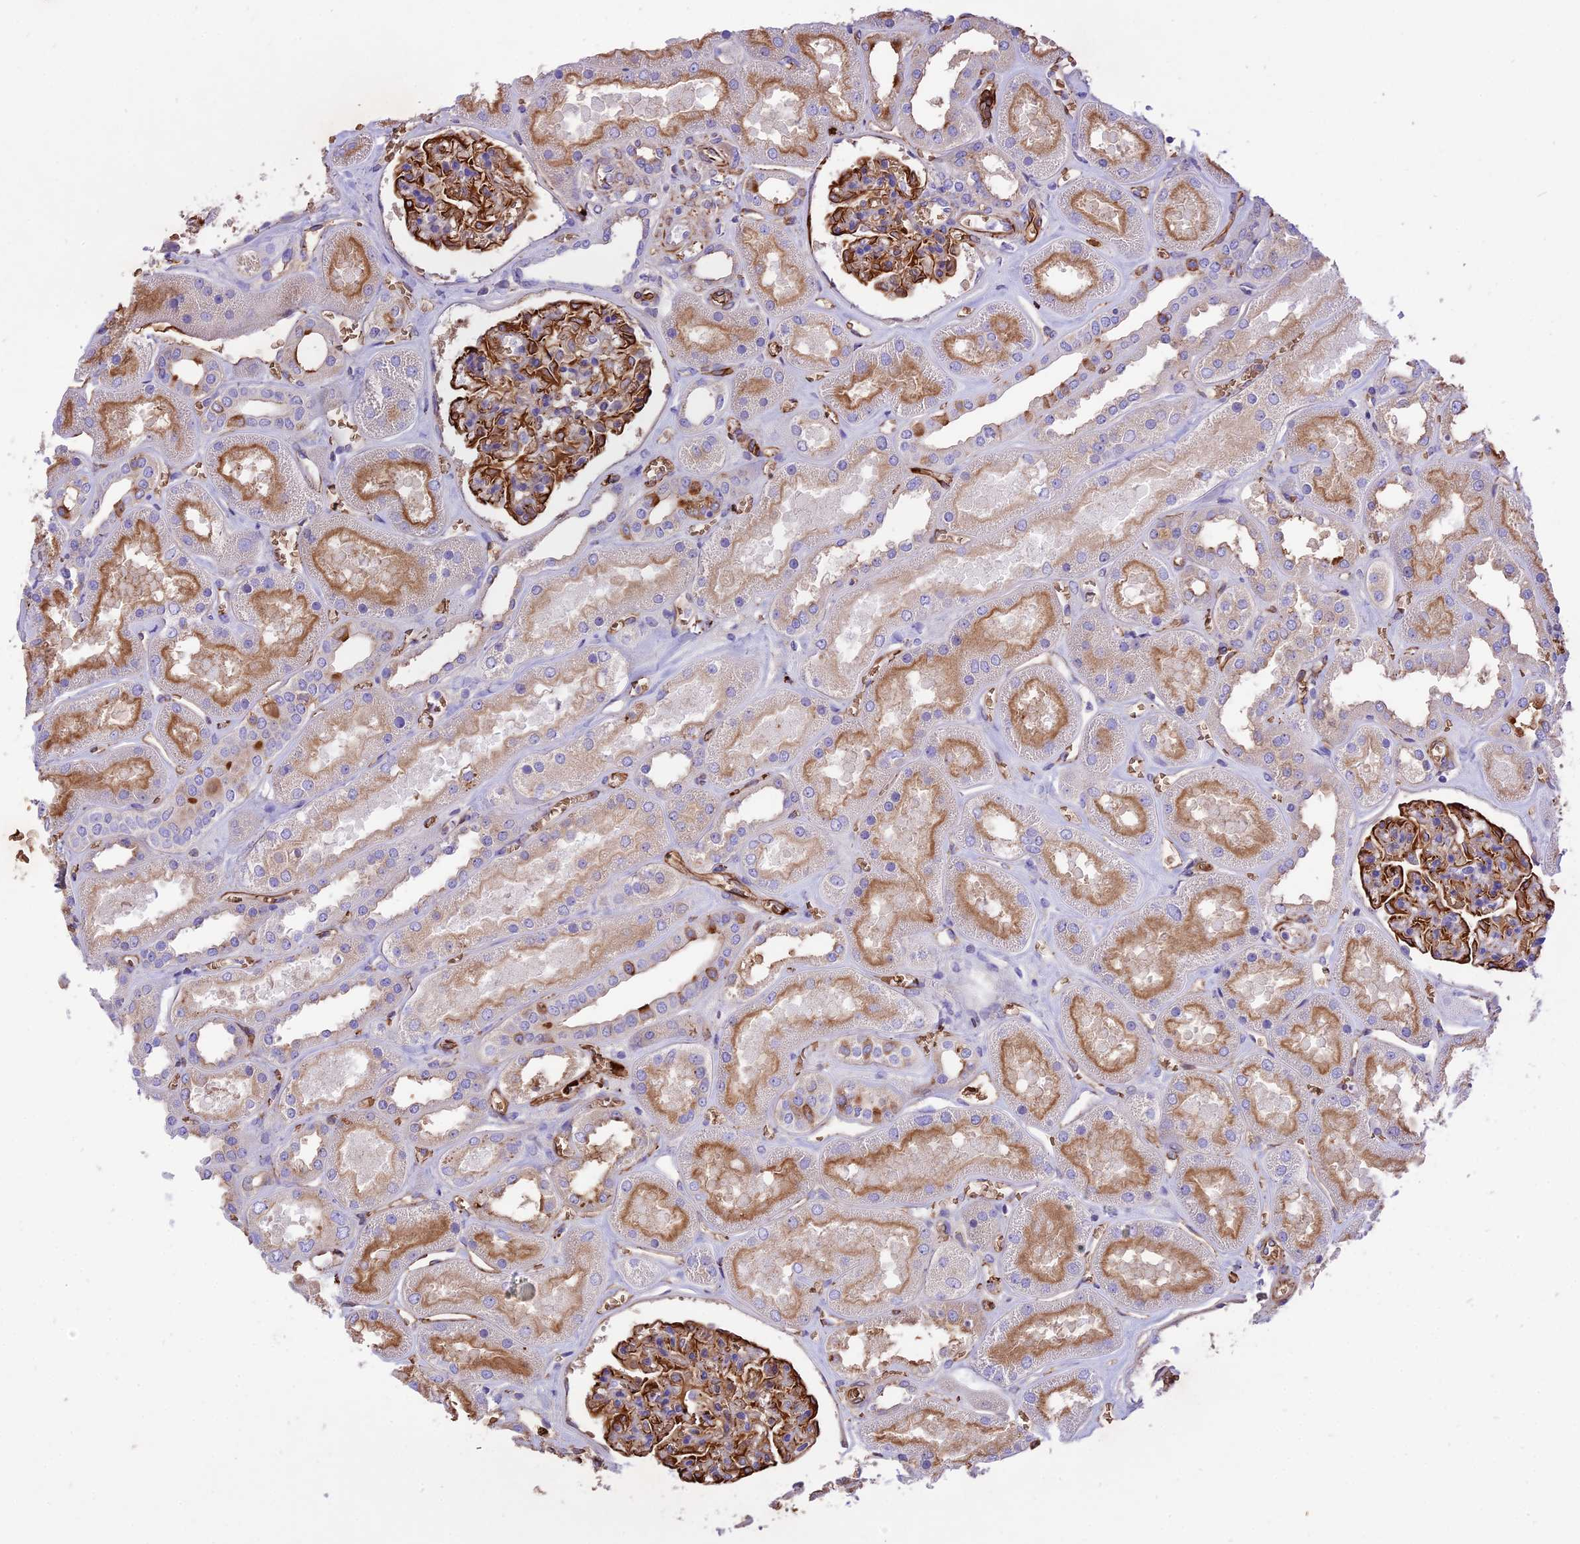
{"staining": {"intensity": "strong", "quantity": "25%-75%", "location": "cytoplasmic/membranous"}, "tissue": "kidney", "cell_type": "Cells in glomeruli", "image_type": "normal", "snomed": [{"axis": "morphology", "description": "Normal tissue, NOS"}, {"axis": "morphology", "description": "Adenocarcinoma, NOS"}, {"axis": "topography", "description": "Kidney"}], "caption": "This photomicrograph shows IHC staining of benign human kidney, with high strong cytoplasmic/membranous positivity in about 25%-75% of cells in glomeruli.", "gene": "TTC4", "patient": {"sex": "female", "age": 68}}